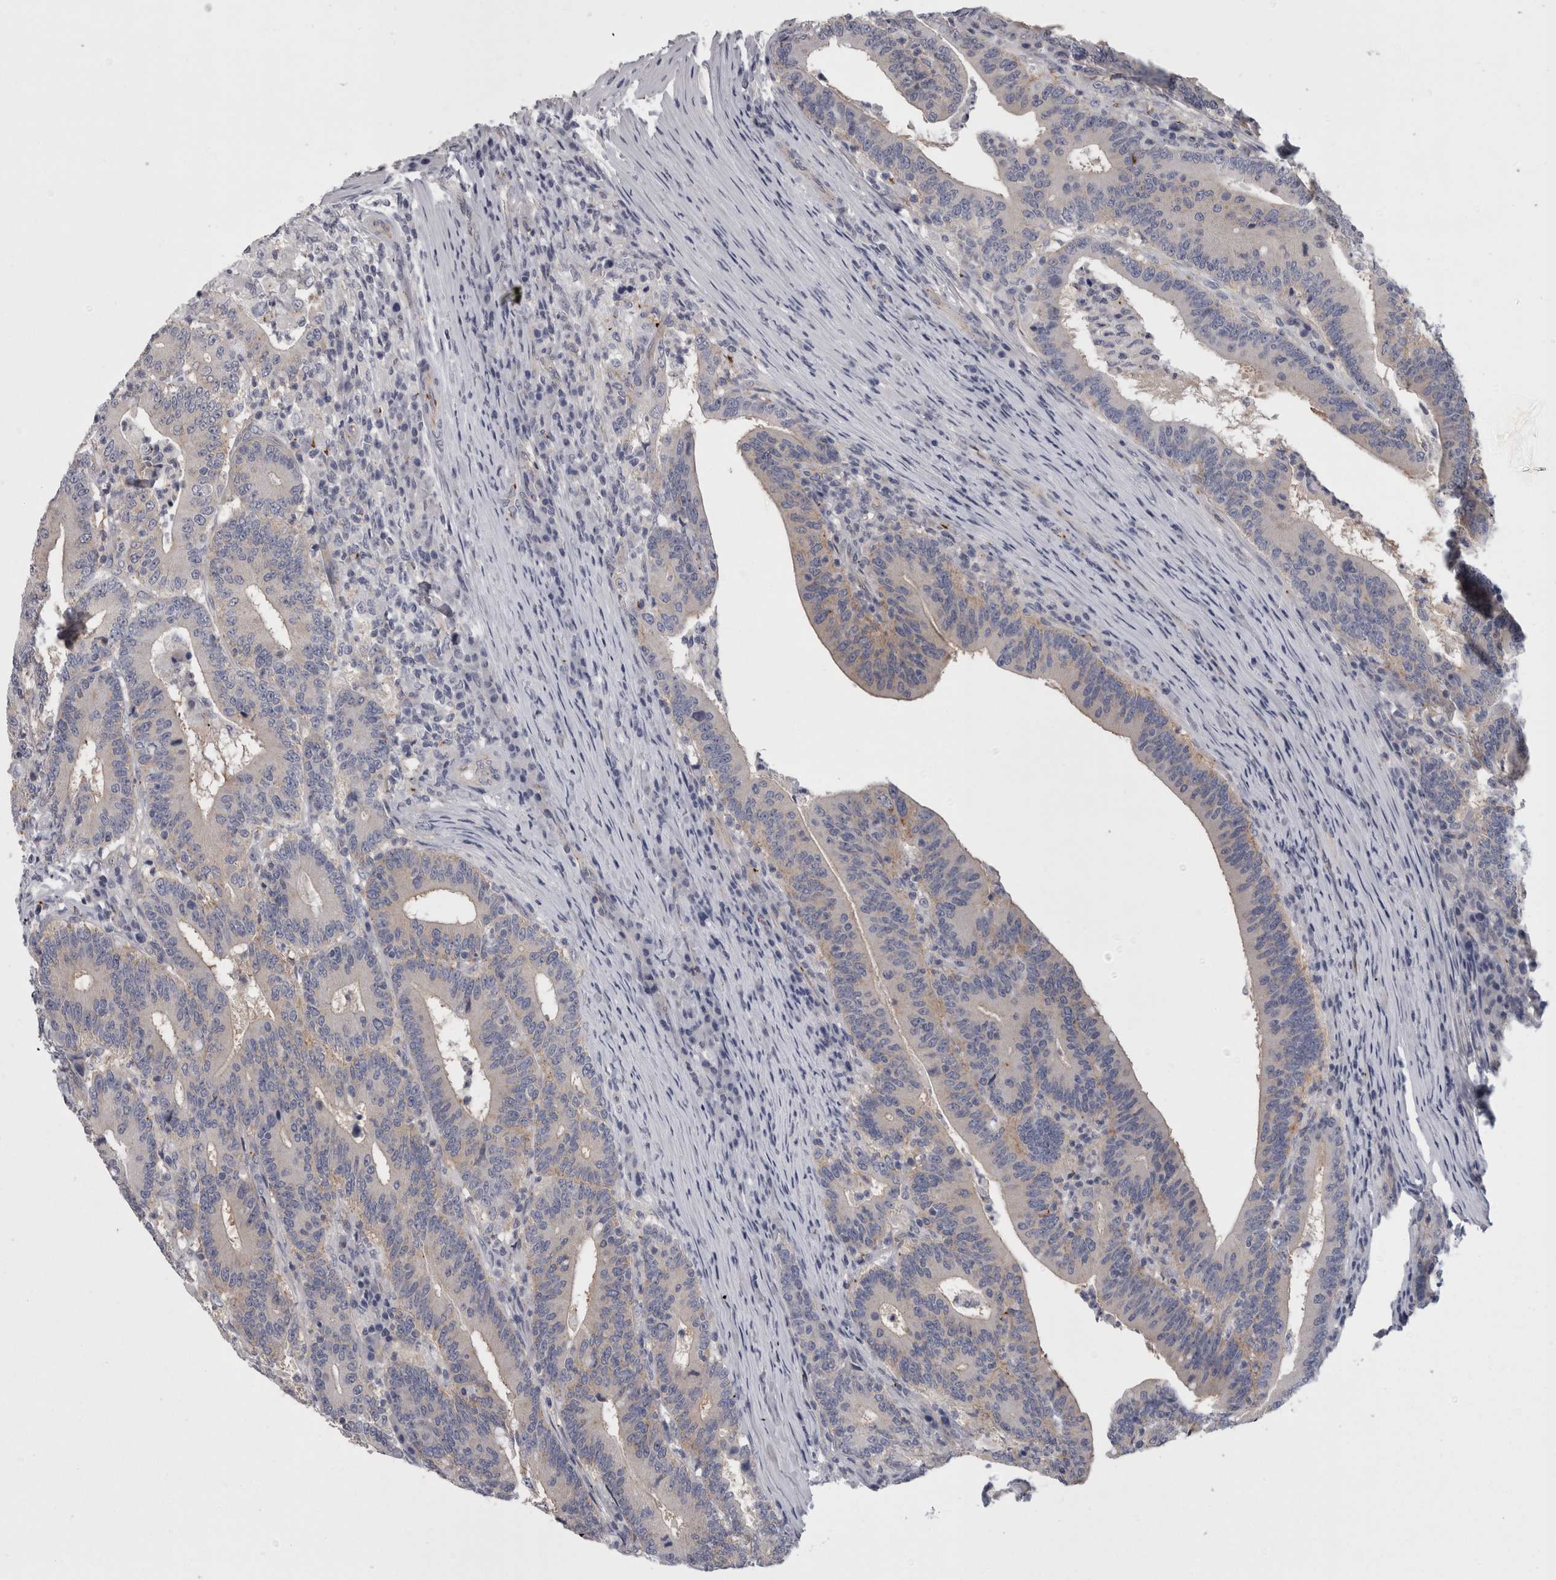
{"staining": {"intensity": "weak", "quantity": "<25%", "location": "cytoplasmic/membranous"}, "tissue": "colorectal cancer", "cell_type": "Tumor cells", "image_type": "cancer", "snomed": [{"axis": "morphology", "description": "Adenocarcinoma, NOS"}, {"axis": "topography", "description": "Colon"}], "caption": "This is a micrograph of immunohistochemistry staining of adenocarcinoma (colorectal), which shows no positivity in tumor cells.", "gene": "LYZL6", "patient": {"sex": "female", "age": 66}}